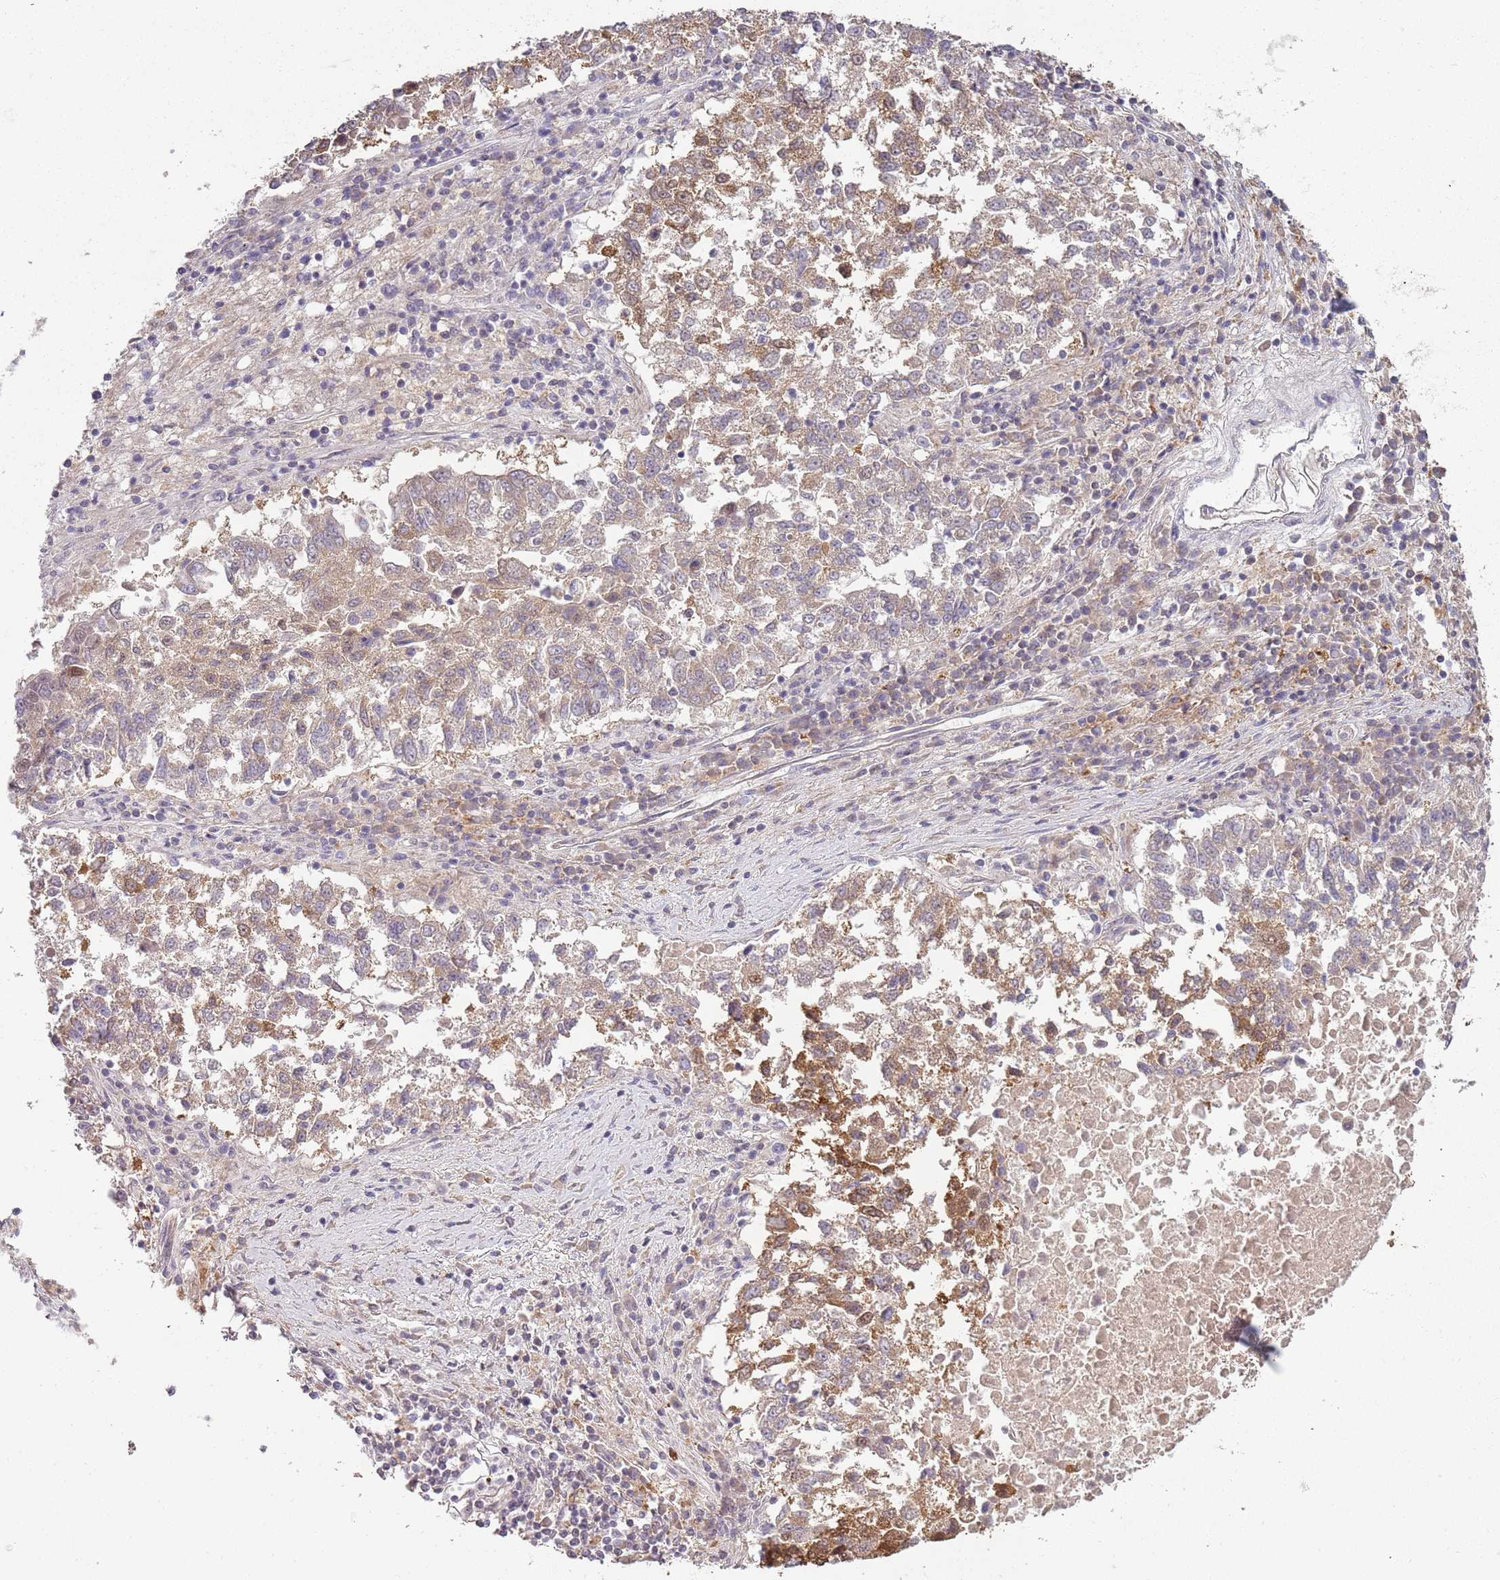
{"staining": {"intensity": "moderate", "quantity": ">75%", "location": "cytoplasmic/membranous"}, "tissue": "lung cancer", "cell_type": "Tumor cells", "image_type": "cancer", "snomed": [{"axis": "morphology", "description": "Squamous cell carcinoma, NOS"}, {"axis": "topography", "description": "Lung"}], "caption": "There is medium levels of moderate cytoplasmic/membranous positivity in tumor cells of lung cancer (squamous cell carcinoma), as demonstrated by immunohistochemical staining (brown color).", "gene": "SMARCAL1", "patient": {"sex": "male", "age": 73}}